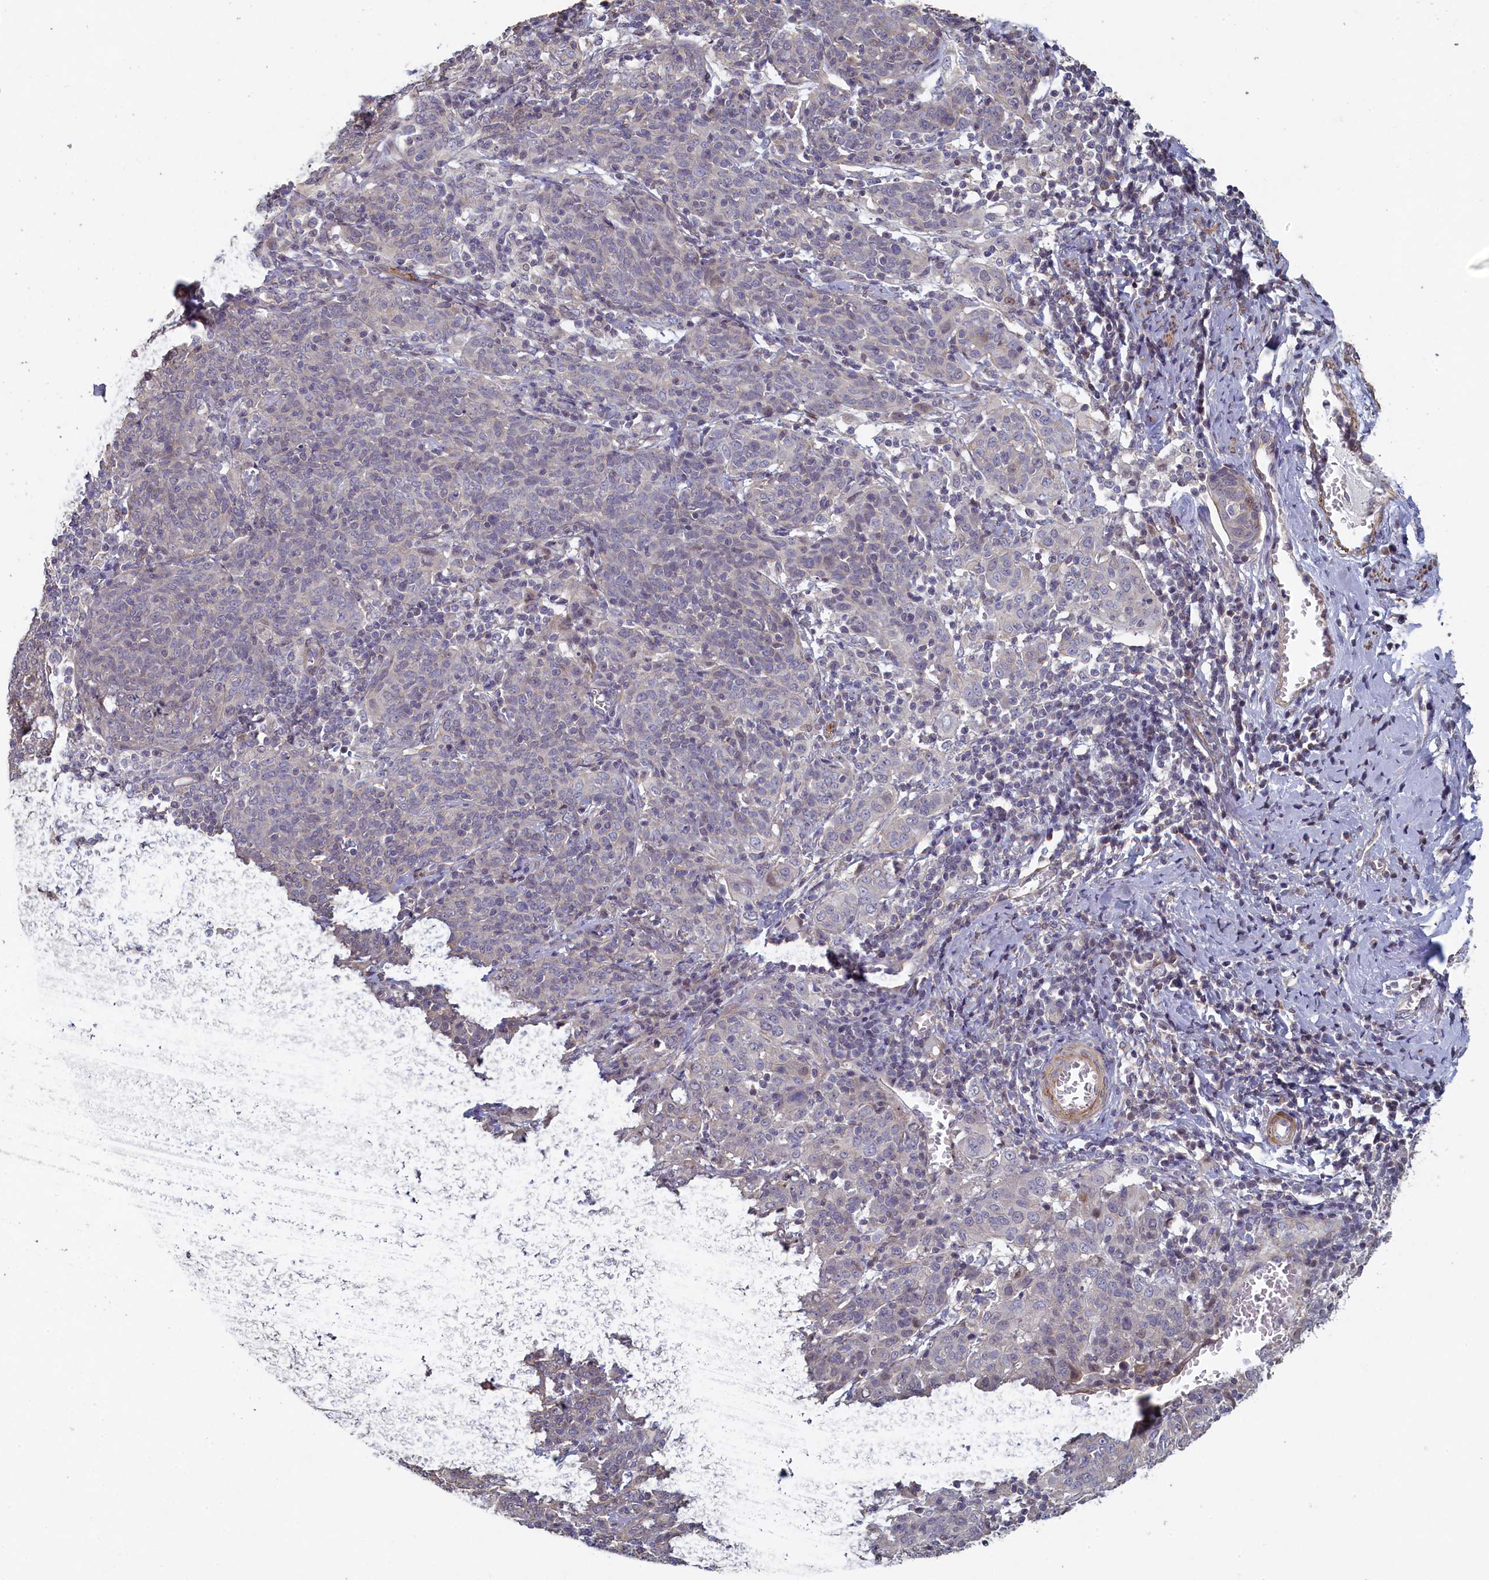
{"staining": {"intensity": "negative", "quantity": "none", "location": "none"}, "tissue": "cervical cancer", "cell_type": "Tumor cells", "image_type": "cancer", "snomed": [{"axis": "morphology", "description": "Squamous cell carcinoma, NOS"}, {"axis": "topography", "description": "Cervix"}], "caption": "An immunohistochemistry (IHC) photomicrograph of cervical cancer (squamous cell carcinoma) is shown. There is no staining in tumor cells of cervical cancer (squamous cell carcinoma).", "gene": "DIXDC1", "patient": {"sex": "female", "age": 67}}